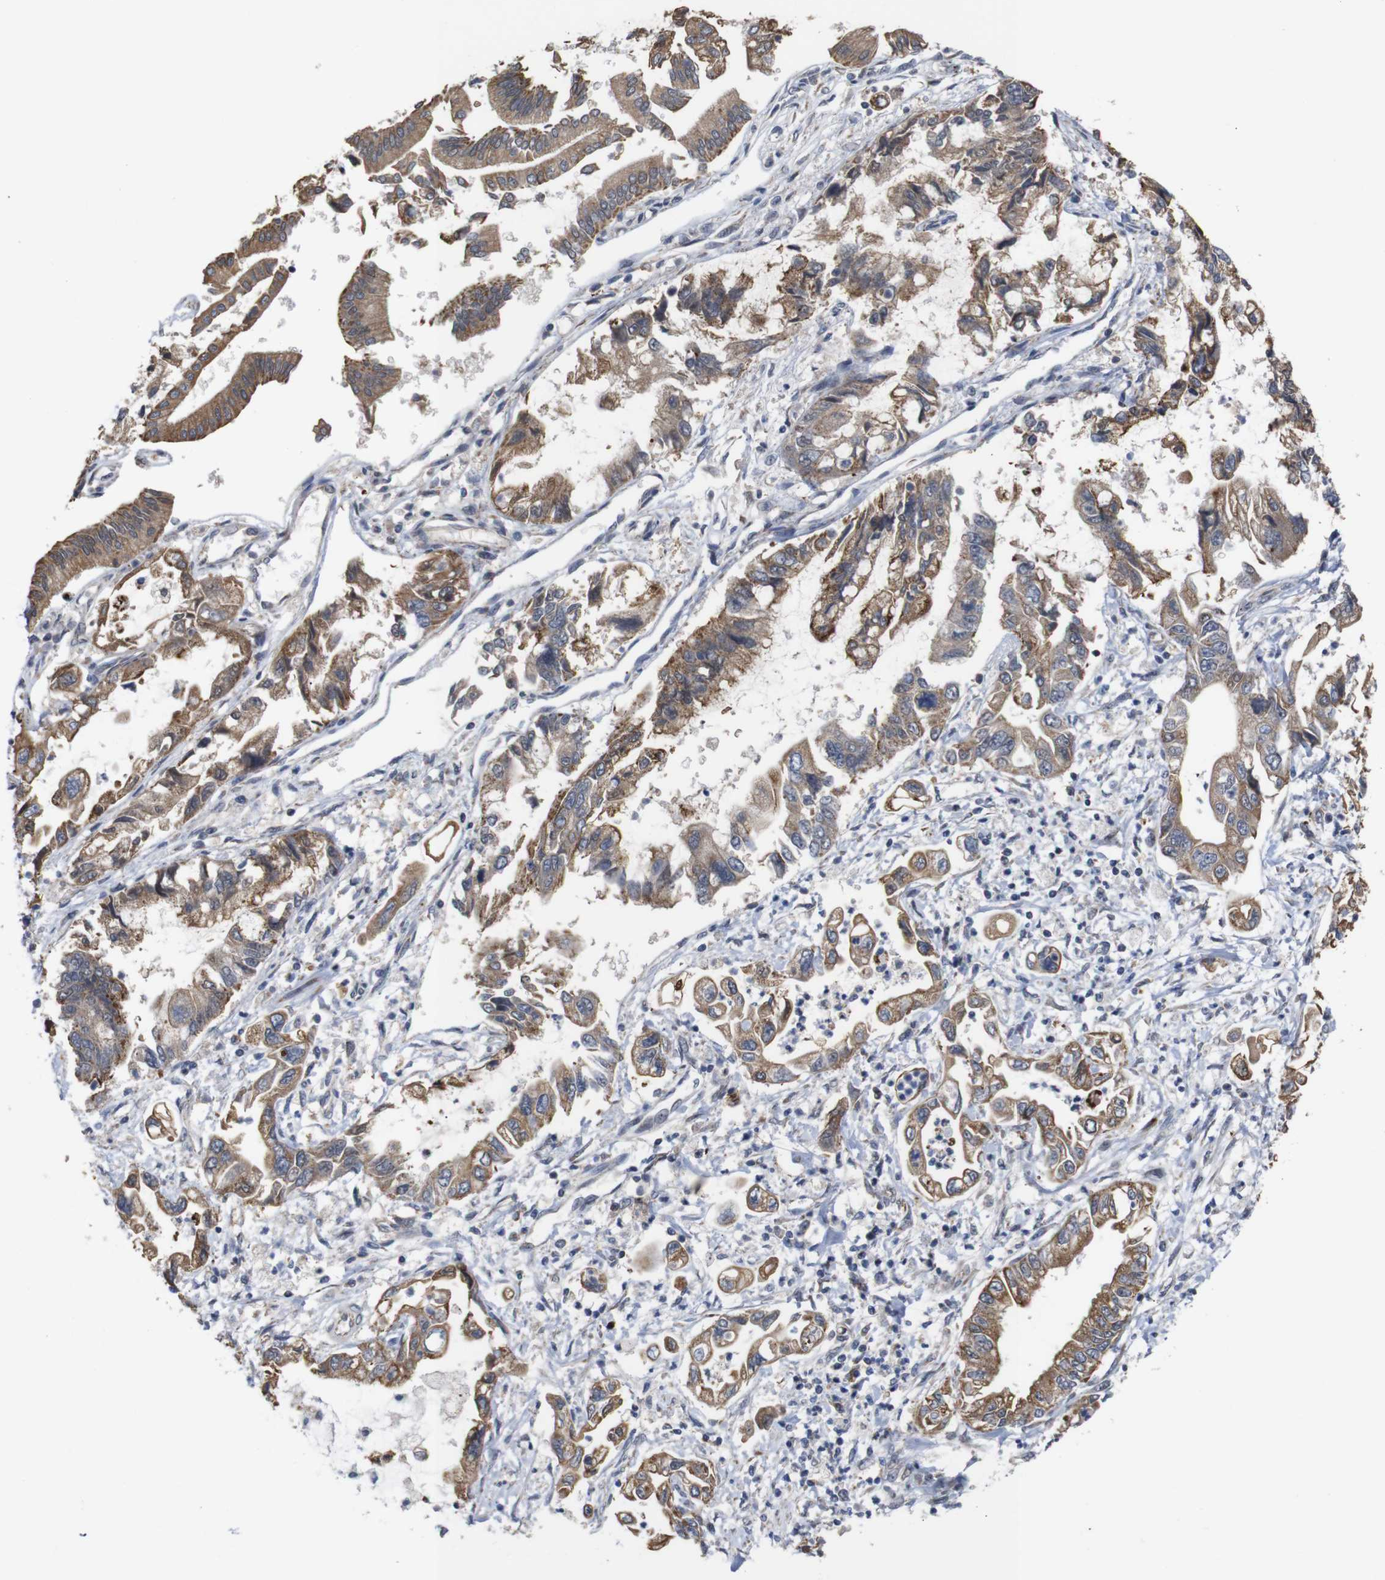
{"staining": {"intensity": "moderate", "quantity": ">75%", "location": "cytoplasmic/membranous"}, "tissue": "pancreatic cancer", "cell_type": "Tumor cells", "image_type": "cancer", "snomed": [{"axis": "morphology", "description": "Adenocarcinoma, NOS"}, {"axis": "topography", "description": "Pancreas"}], "caption": "Approximately >75% of tumor cells in human pancreatic cancer exhibit moderate cytoplasmic/membranous protein positivity as visualized by brown immunohistochemical staining.", "gene": "ATP7B", "patient": {"sex": "male", "age": 56}}